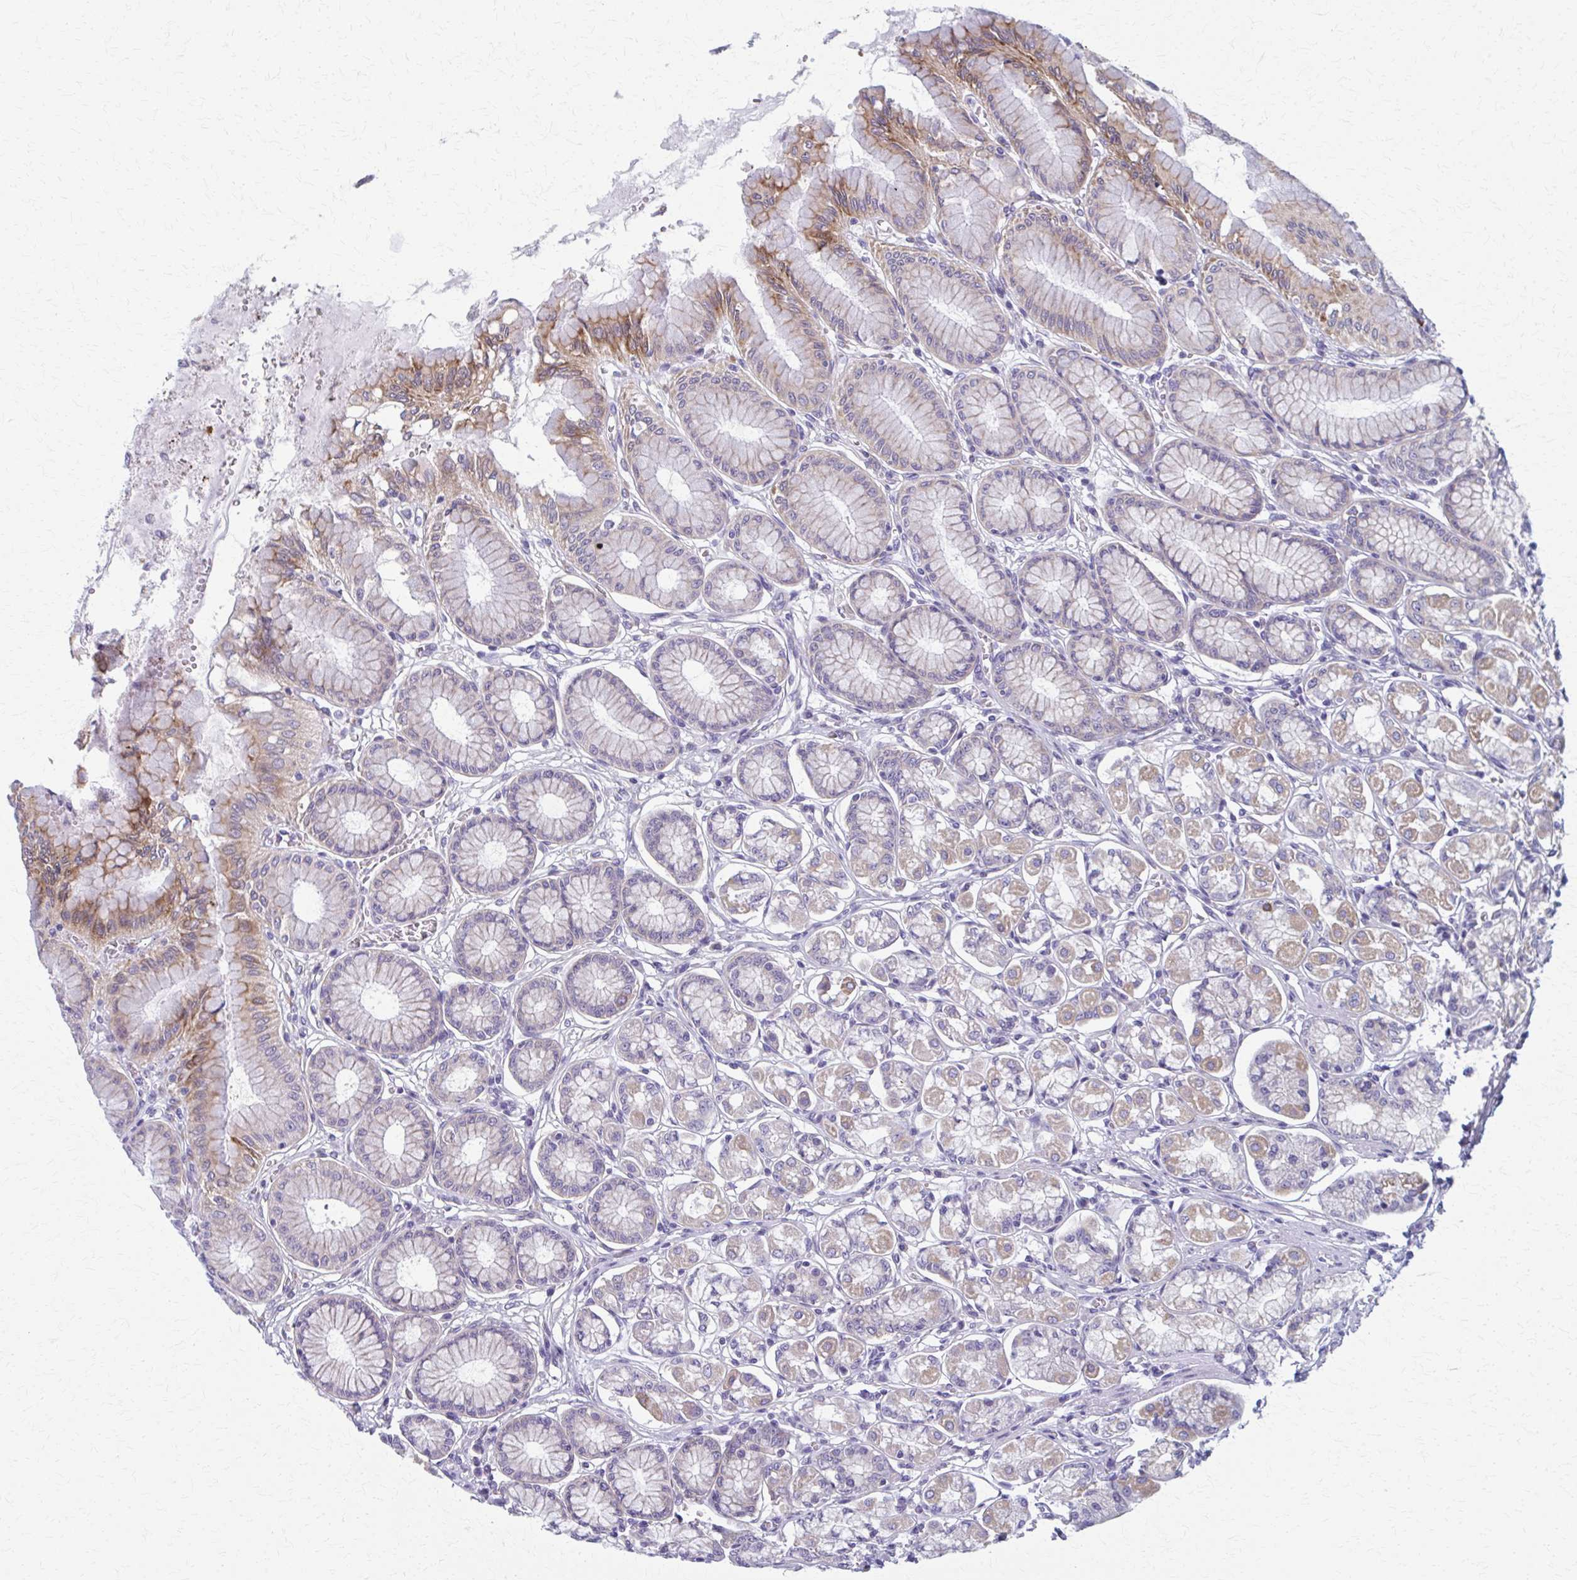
{"staining": {"intensity": "moderate", "quantity": "25%-75%", "location": "cytoplasmic/membranous"}, "tissue": "stomach", "cell_type": "Glandular cells", "image_type": "normal", "snomed": [{"axis": "morphology", "description": "Normal tissue, NOS"}, {"axis": "topography", "description": "Stomach"}, {"axis": "topography", "description": "Stomach, lower"}], "caption": "Immunohistochemical staining of benign human stomach displays moderate cytoplasmic/membranous protein staining in about 25%-75% of glandular cells. Nuclei are stained in blue.", "gene": "SPATS2L", "patient": {"sex": "male", "age": 76}}